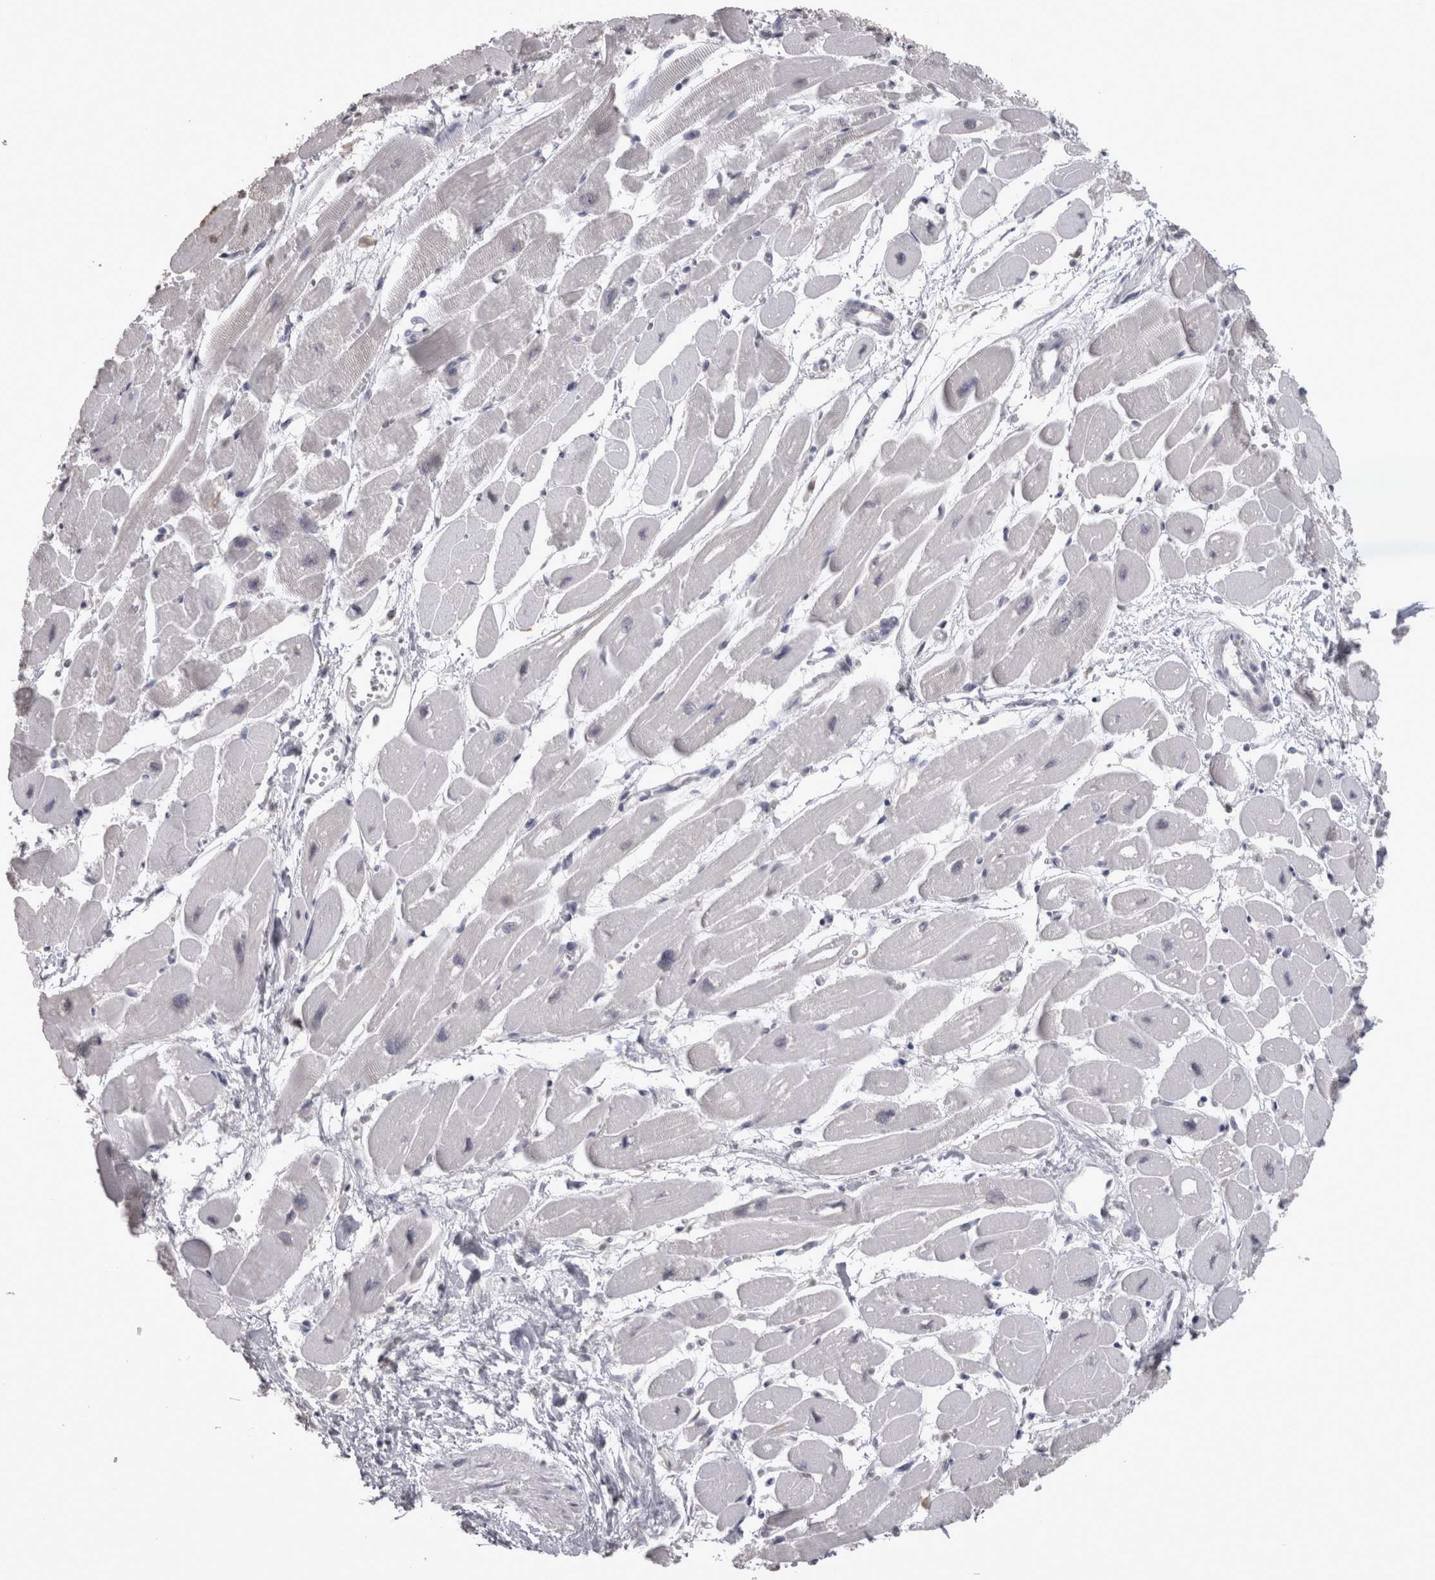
{"staining": {"intensity": "negative", "quantity": "none", "location": "none"}, "tissue": "heart muscle", "cell_type": "Cardiomyocytes", "image_type": "normal", "snomed": [{"axis": "morphology", "description": "Normal tissue, NOS"}, {"axis": "topography", "description": "Heart"}], "caption": "The micrograph reveals no significant positivity in cardiomyocytes of heart muscle.", "gene": "LAX1", "patient": {"sex": "female", "age": 54}}